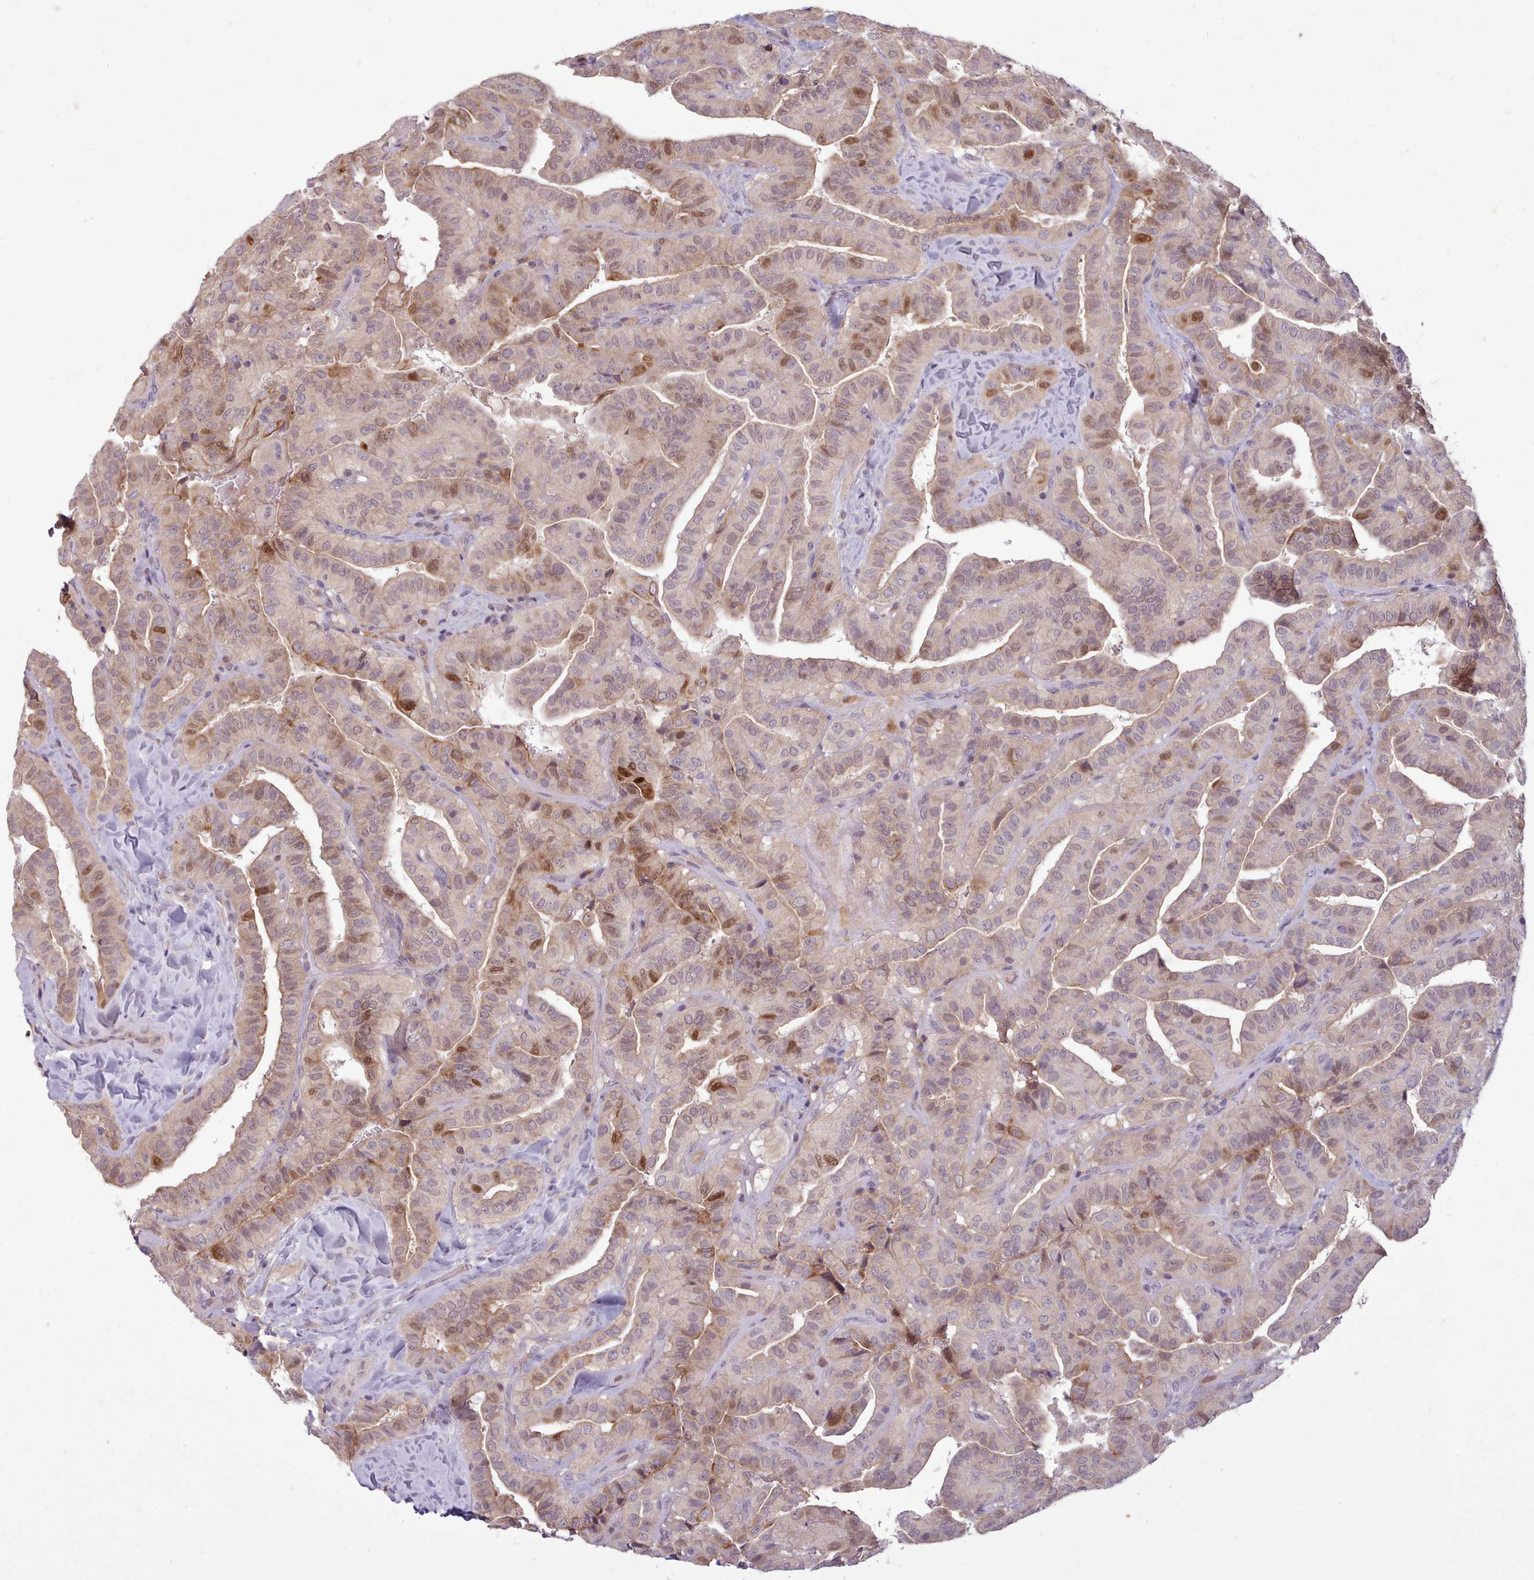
{"staining": {"intensity": "moderate", "quantity": "25%-75%", "location": "cytoplasmic/membranous,nuclear"}, "tissue": "thyroid cancer", "cell_type": "Tumor cells", "image_type": "cancer", "snomed": [{"axis": "morphology", "description": "Papillary adenocarcinoma, NOS"}, {"axis": "topography", "description": "Thyroid gland"}], "caption": "Immunohistochemical staining of human papillary adenocarcinoma (thyroid) shows medium levels of moderate cytoplasmic/membranous and nuclear staining in approximately 25%-75% of tumor cells.", "gene": "NMRK1", "patient": {"sex": "male", "age": 77}}